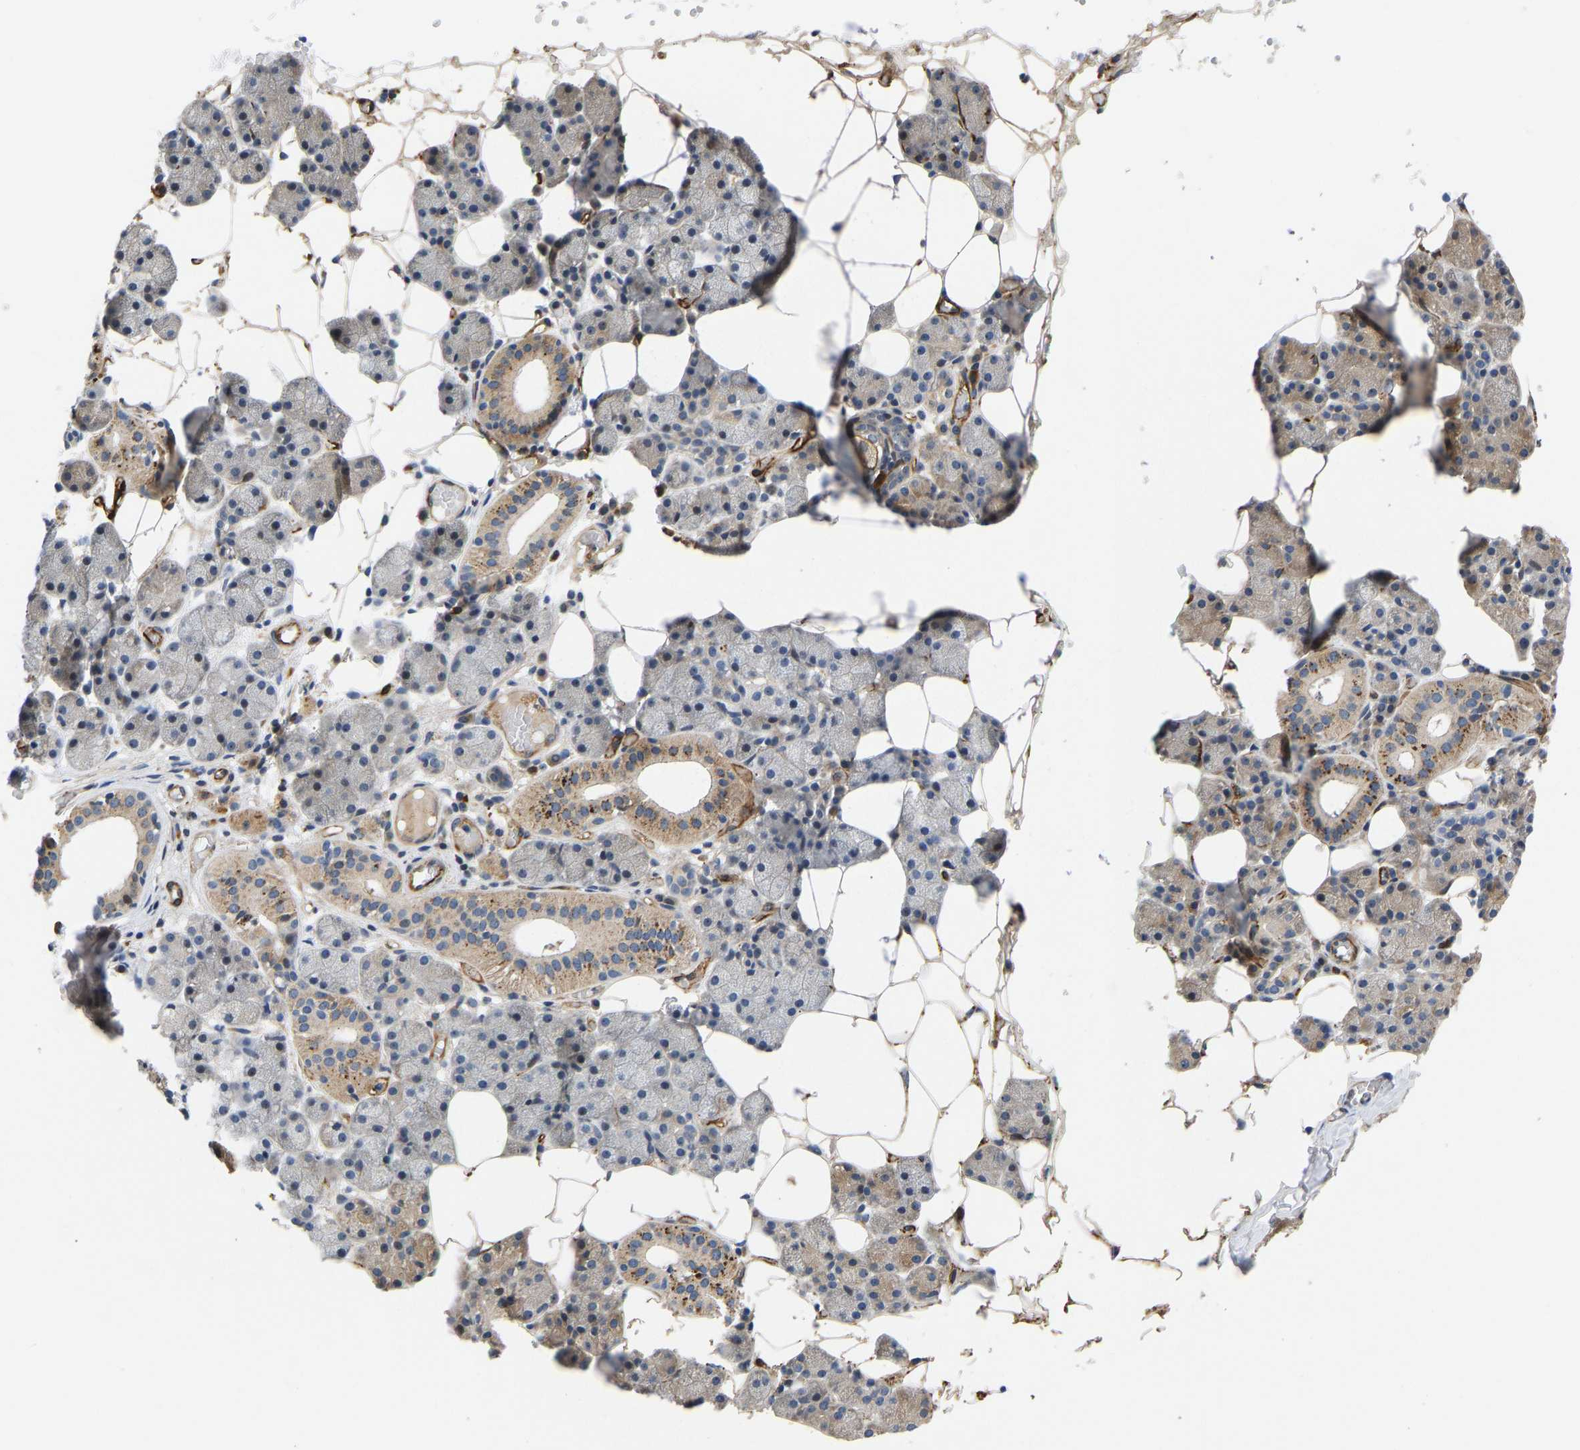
{"staining": {"intensity": "strong", "quantity": "25%-75%", "location": "cytoplasmic/membranous"}, "tissue": "salivary gland", "cell_type": "Glandular cells", "image_type": "normal", "snomed": [{"axis": "morphology", "description": "Normal tissue, NOS"}, {"axis": "topography", "description": "Salivary gland"}], "caption": "Immunohistochemical staining of normal salivary gland shows strong cytoplasmic/membranous protein positivity in approximately 25%-75% of glandular cells.", "gene": "RESF1", "patient": {"sex": "female", "age": 33}}